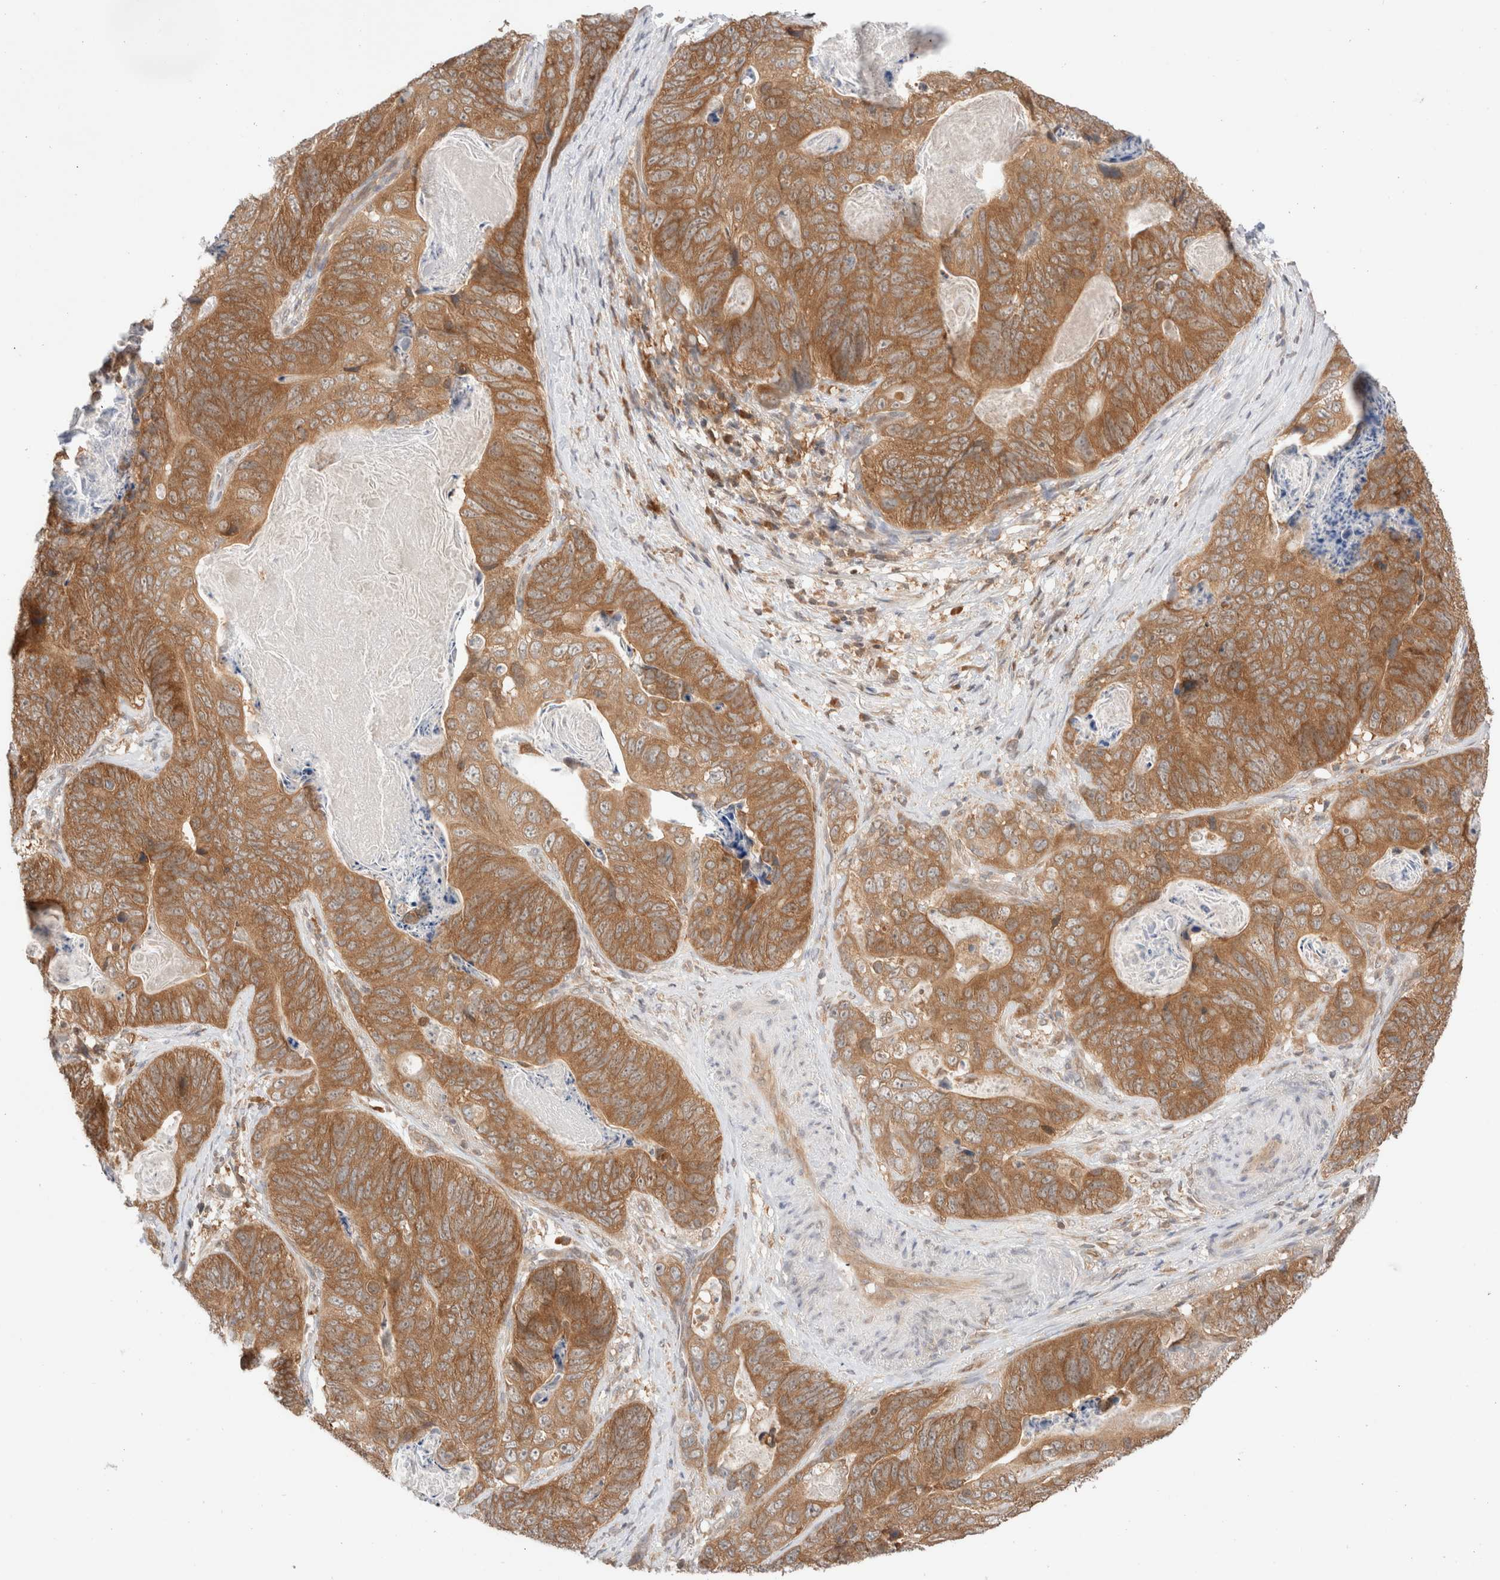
{"staining": {"intensity": "moderate", "quantity": ">75%", "location": "cytoplasmic/membranous"}, "tissue": "stomach cancer", "cell_type": "Tumor cells", "image_type": "cancer", "snomed": [{"axis": "morphology", "description": "Normal tissue, NOS"}, {"axis": "morphology", "description": "Adenocarcinoma, NOS"}, {"axis": "topography", "description": "Stomach"}], "caption": "Protein analysis of adenocarcinoma (stomach) tissue displays moderate cytoplasmic/membranous positivity in about >75% of tumor cells.", "gene": "XKR4", "patient": {"sex": "female", "age": 89}}